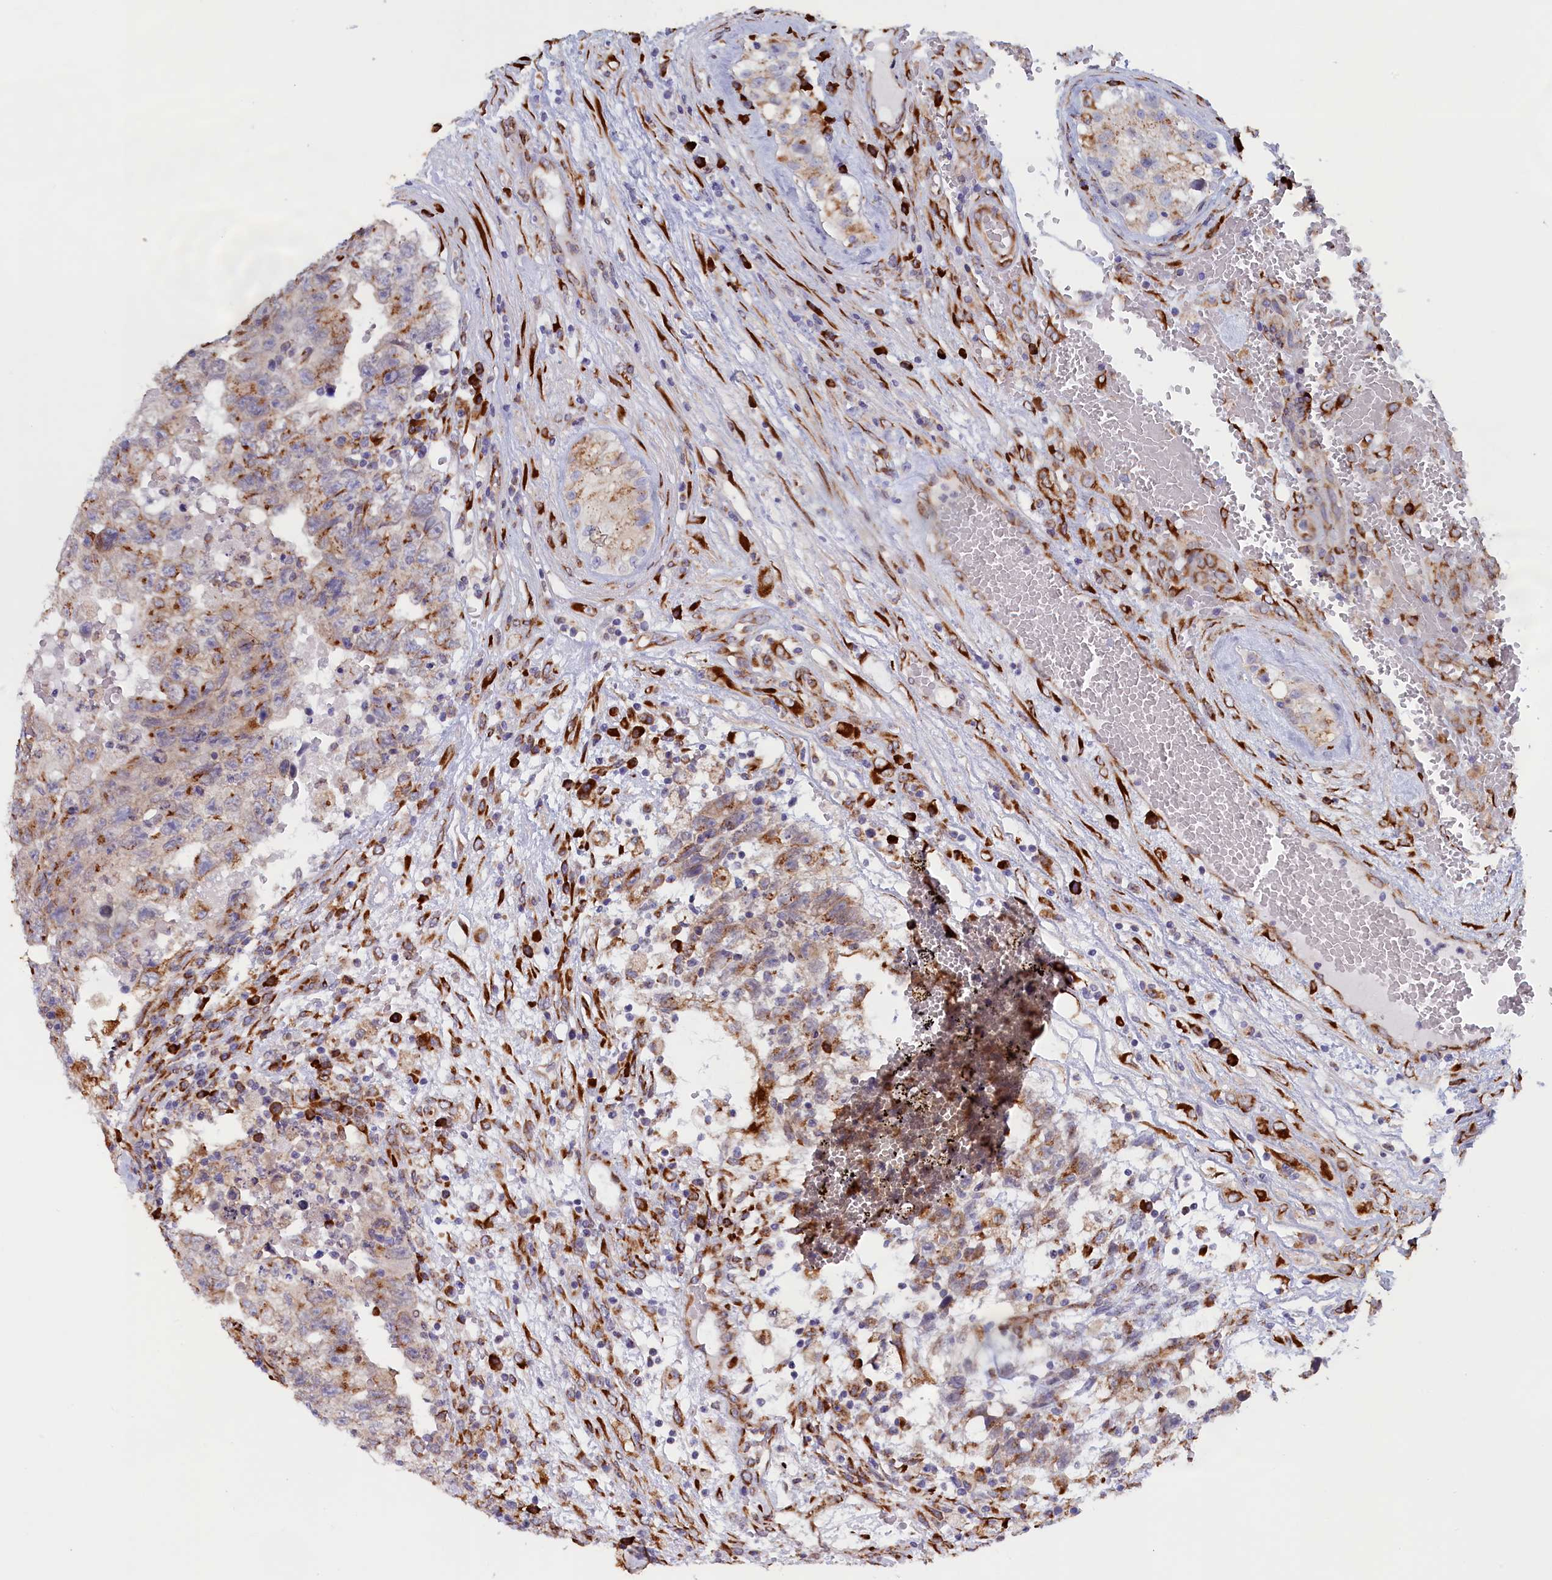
{"staining": {"intensity": "moderate", "quantity": "25%-75%", "location": "cytoplasmic/membranous"}, "tissue": "testis cancer", "cell_type": "Tumor cells", "image_type": "cancer", "snomed": [{"axis": "morphology", "description": "Carcinoma, Embryonal, NOS"}, {"axis": "topography", "description": "Testis"}], "caption": "High-magnification brightfield microscopy of testis cancer (embryonal carcinoma) stained with DAB (brown) and counterstained with hematoxylin (blue). tumor cells exhibit moderate cytoplasmic/membranous positivity is seen in about25%-75% of cells.", "gene": "CCDC68", "patient": {"sex": "male", "age": 36}}